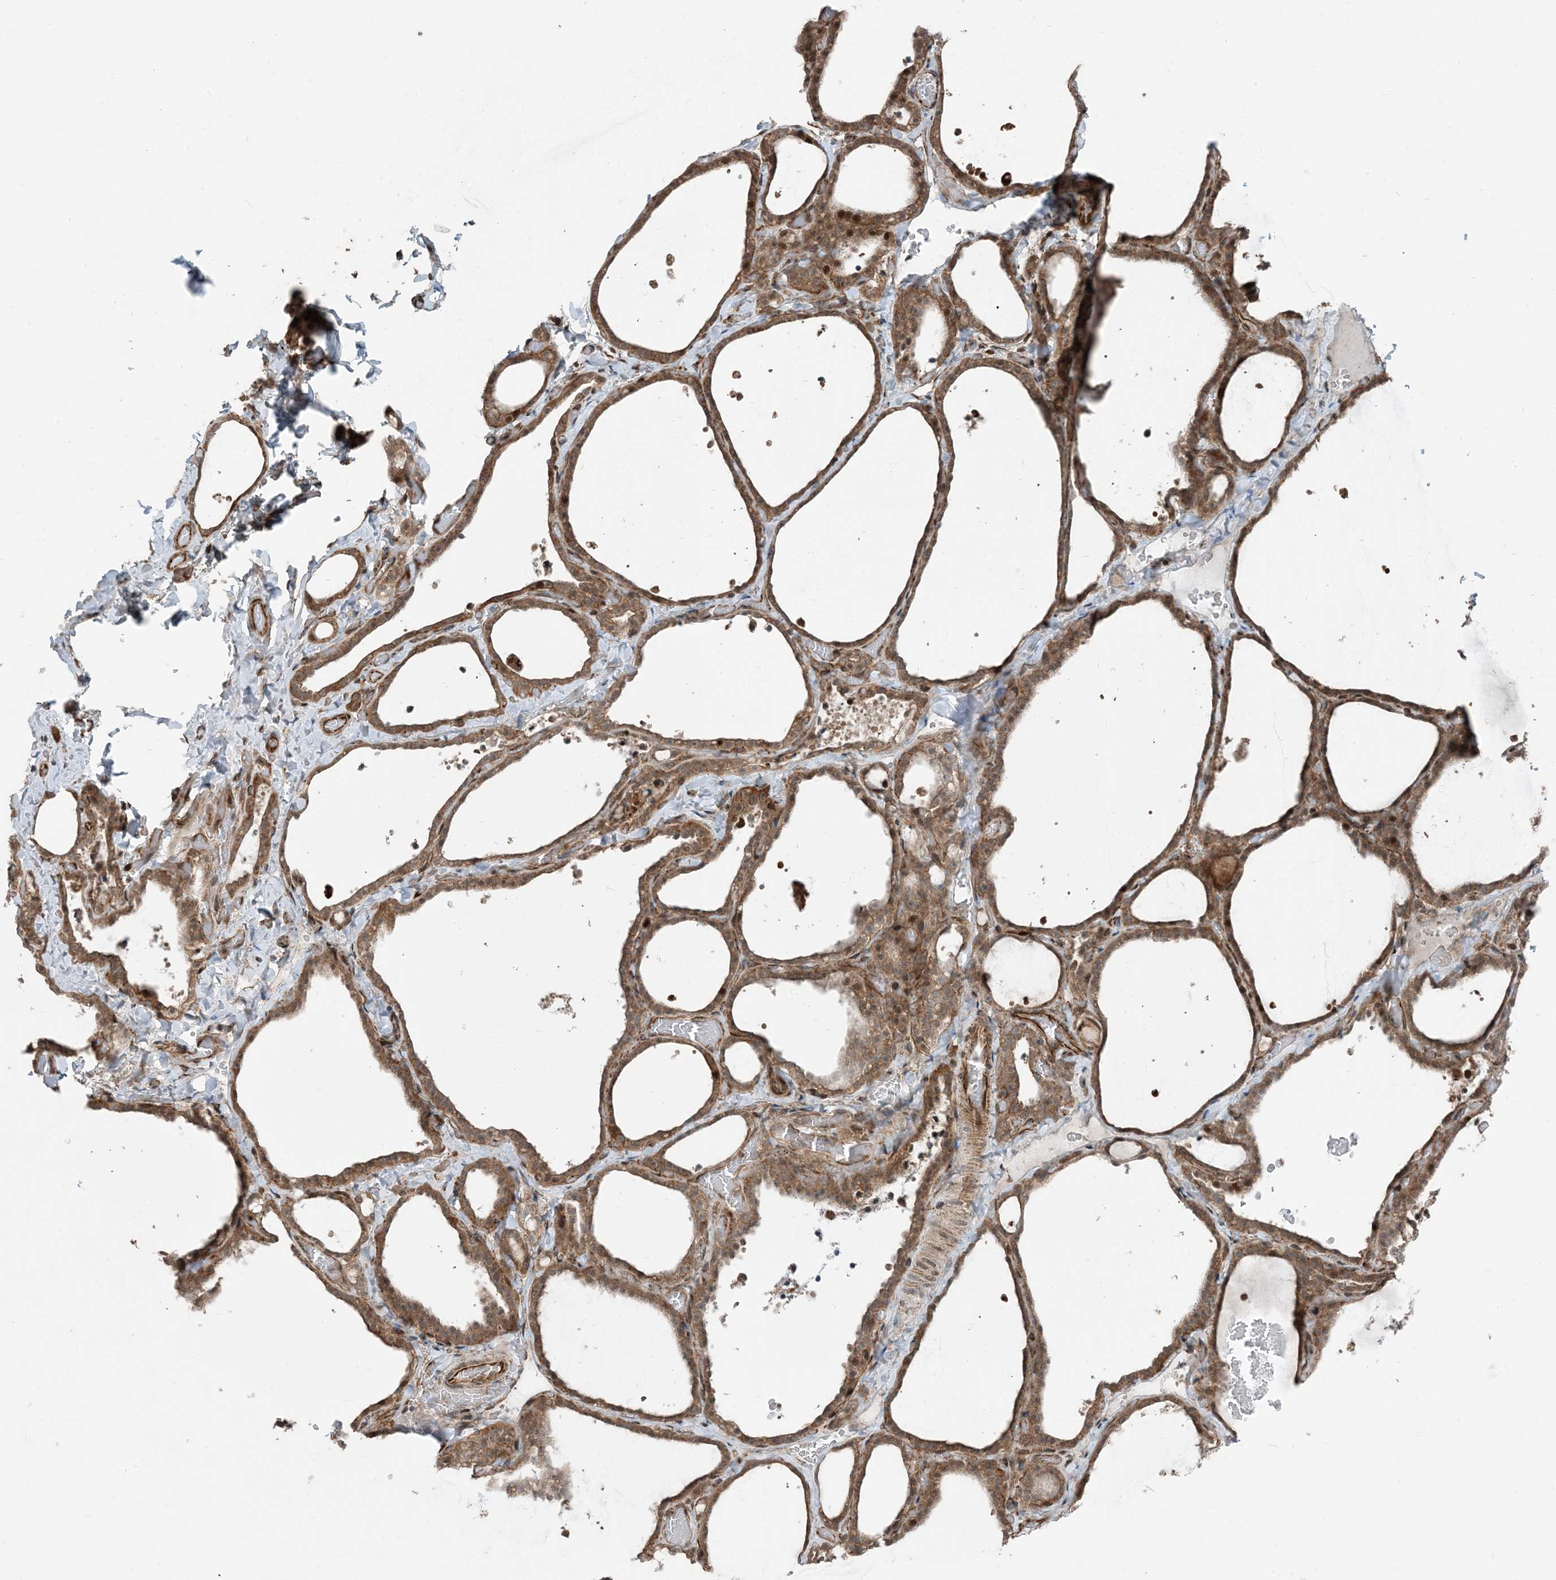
{"staining": {"intensity": "moderate", "quantity": ">75%", "location": "cytoplasmic/membranous"}, "tissue": "thyroid gland", "cell_type": "Glandular cells", "image_type": "normal", "snomed": [{"axis": "morphology", "description": "Normal tissue, NOS"}, {"axis": "topography", "description": "Thyroid gland"}], "caption": "This micrograph reveals IHC staining of benign thyroid gland, with medium moderate cytoplasmic/membranous staining in about >75% of glandular cells.", "gene": "EDEM2", "patient": {"sex": "female", "age": 22}}